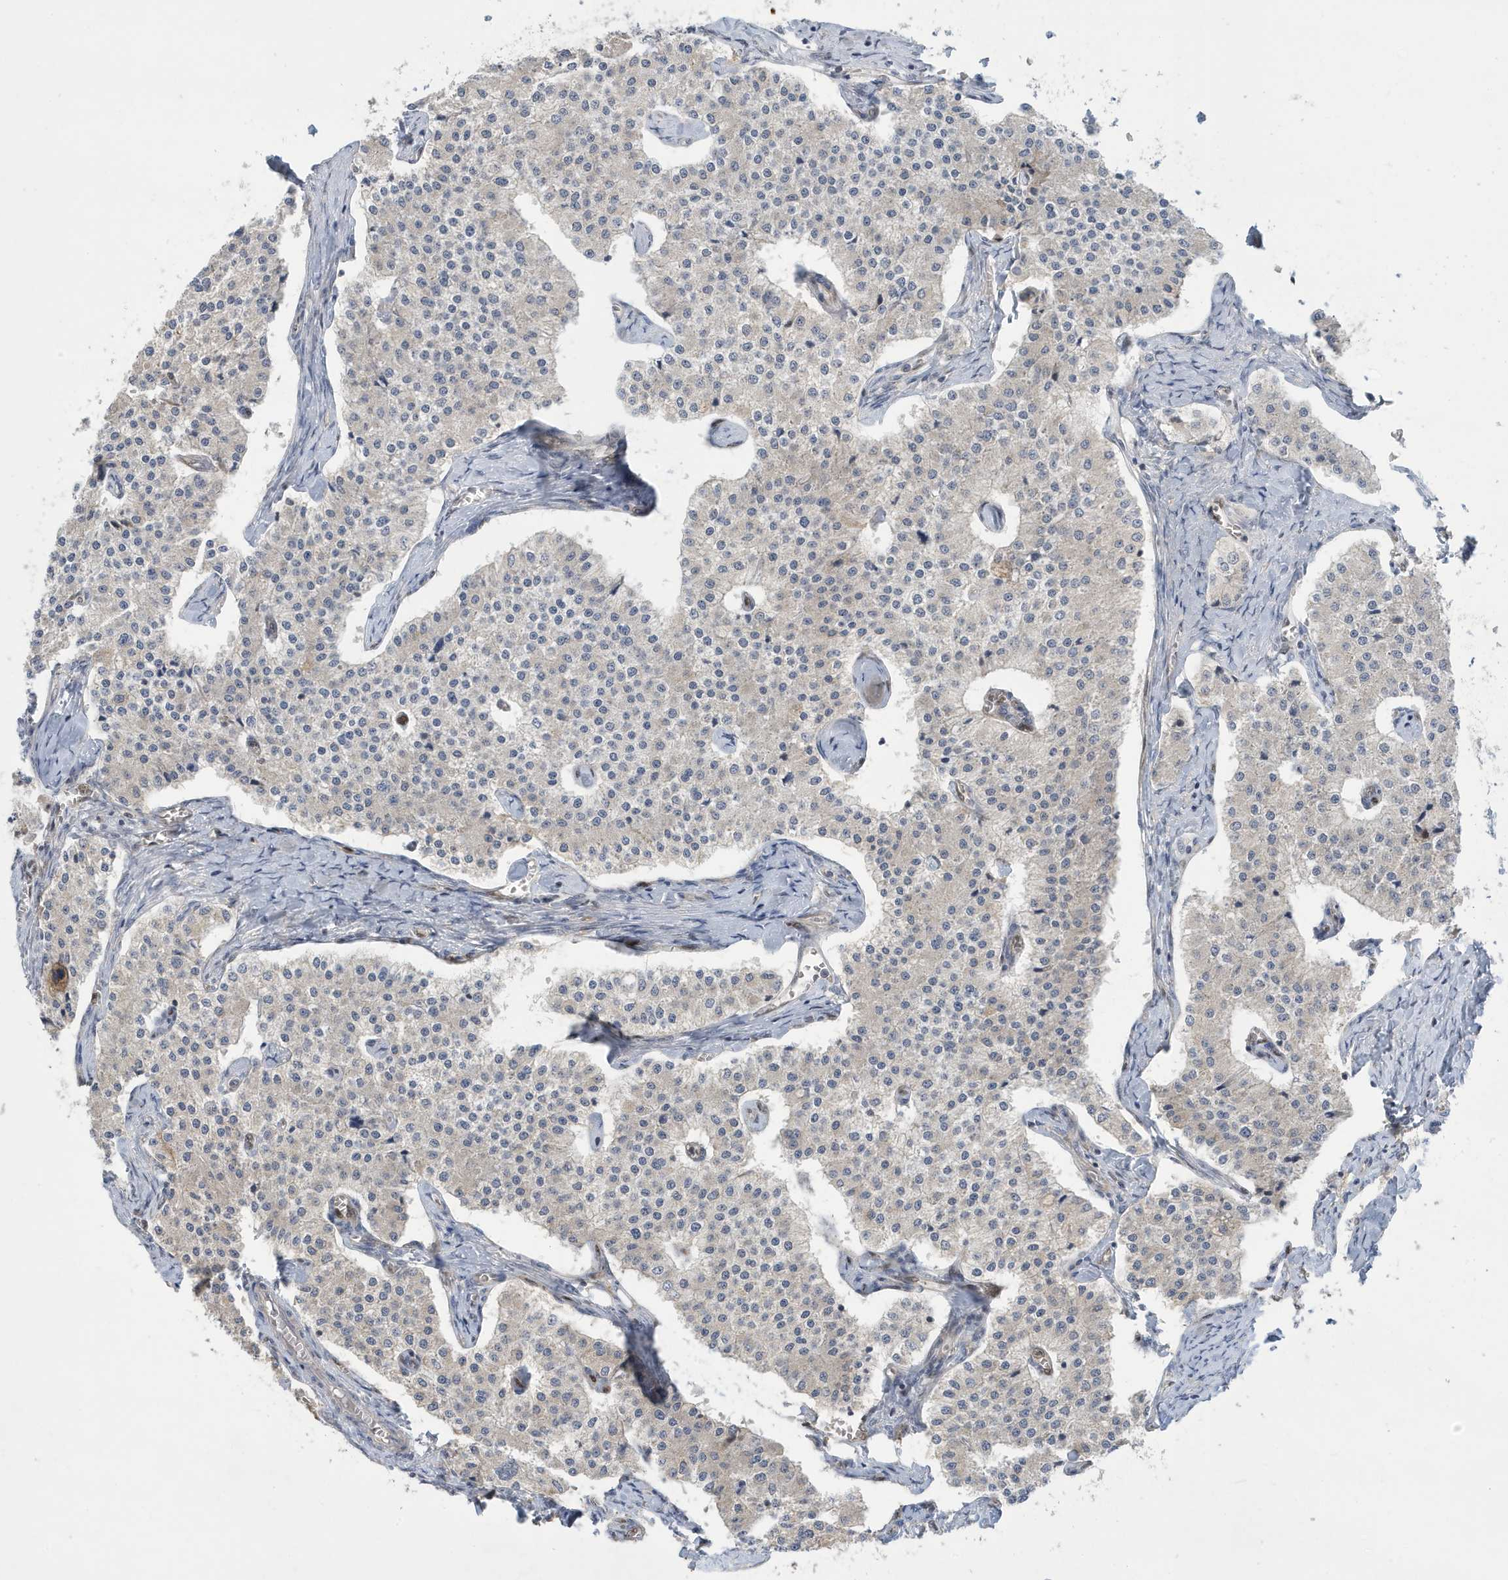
{"staining": {"intensity": "negative", "quantity": "none", "location": "none"}, "tissue": "carcinoid", "cell_type": "Tumor cells", "image_type": "cancer", "snomed": [{"axis": "morphology", "description": "Carcinoid, malignant, NOS"}, {"axis": "topography", "description": "Colon"}], "caption": "Immunohistochemistry image of neoplastic tissue: human carcinoid (malignant) stained with DAB shows no significant protein expression in tumor cells.", "gene": "NCOA7", "patient": {"sex": "female", "age": 52}}